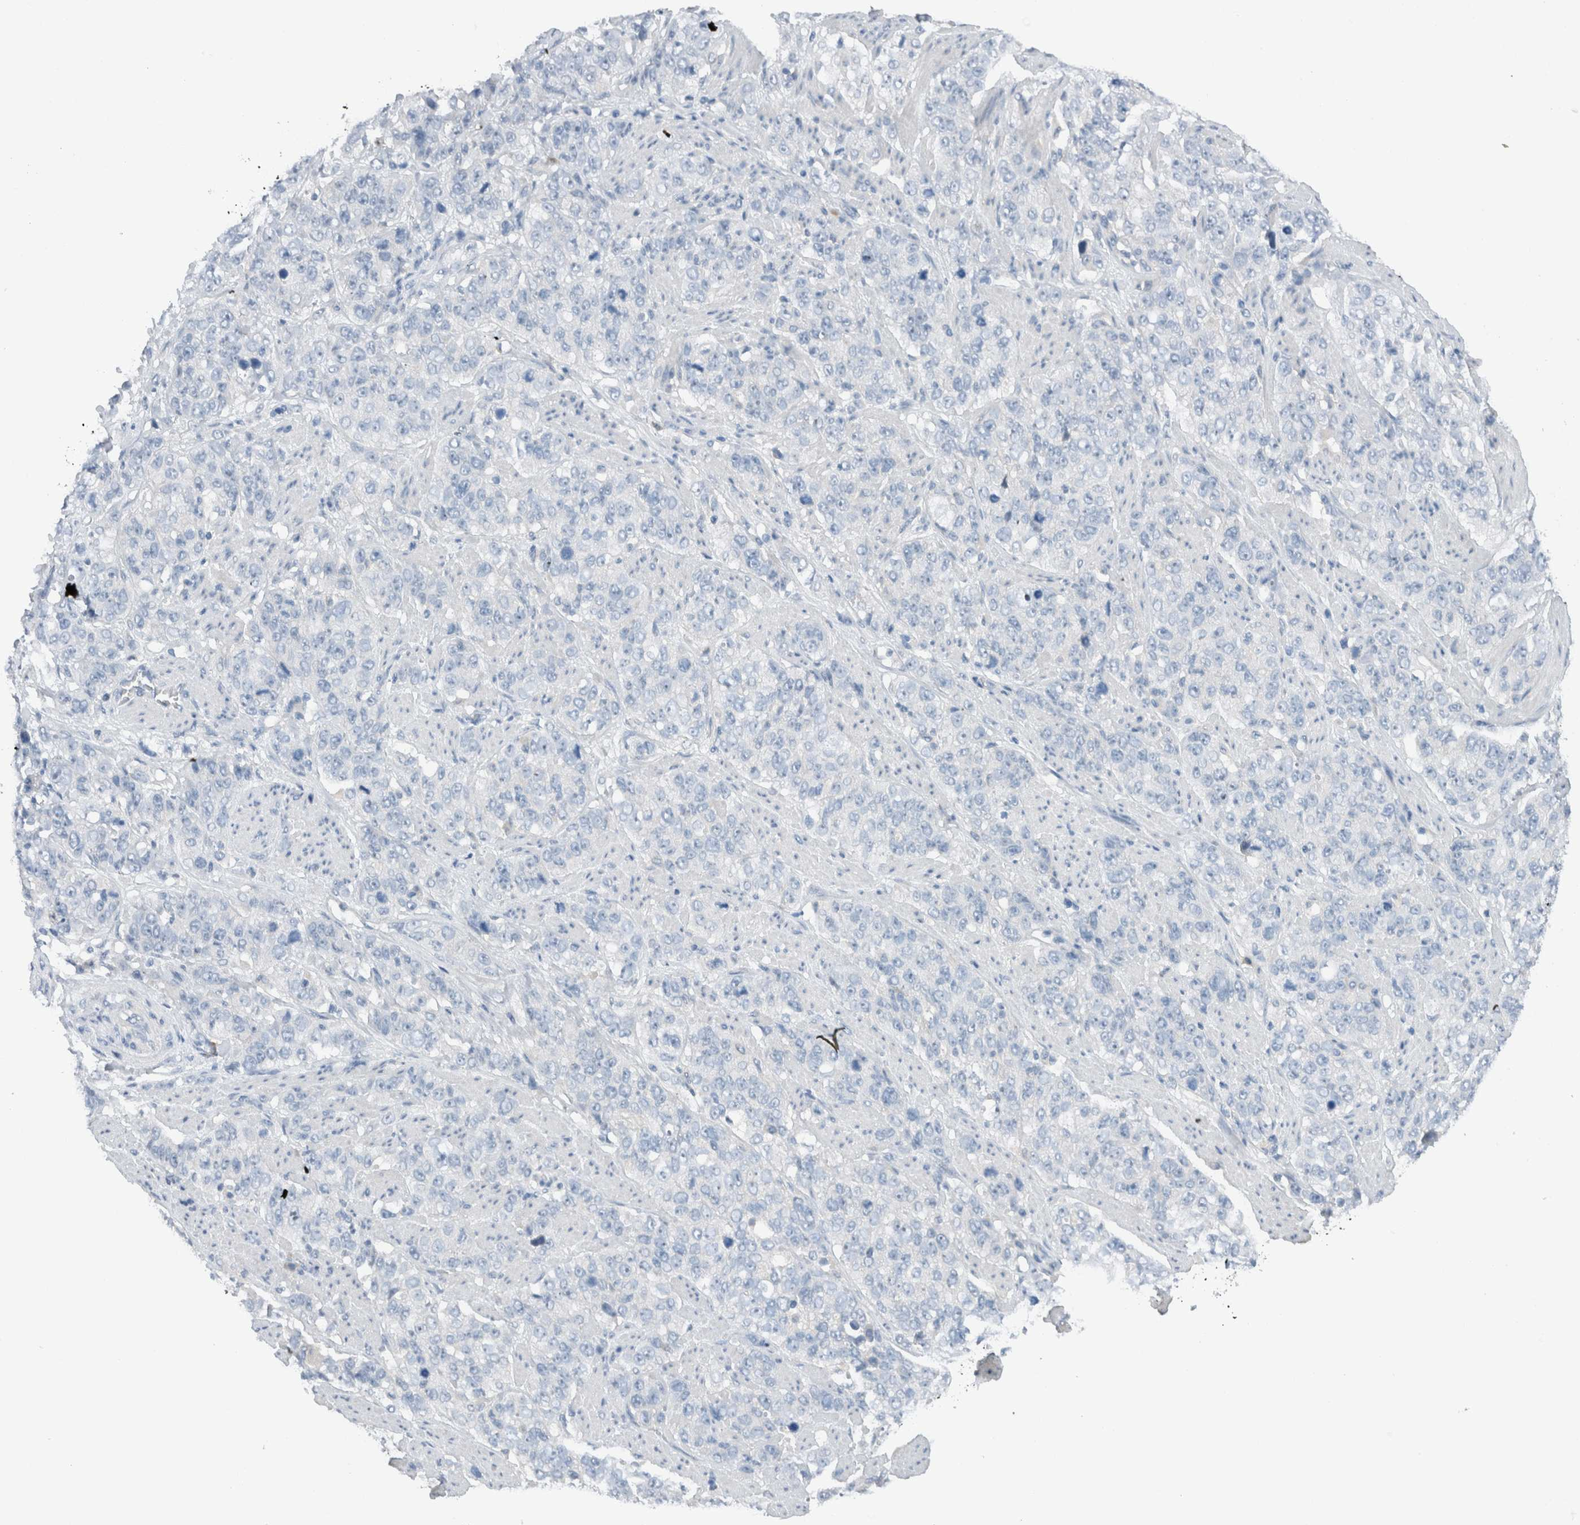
{"staining": {"intensity": "negative", "quantity": "none", "location": "none"}, "tissue": "stomach cancer", "cell_type": "Tumor cells", "image_type": "cancer", "snomed": [{"axis": "morphology", "description": "Adenocarcinoma, NOS"}, {"axis": "topography", "description": "Stomach"}], "caption": "There is no significant staining in tumor cells of stomach cancer.", "gene": "DUOX1", "patient": {"sex": "male", "age": 48}}